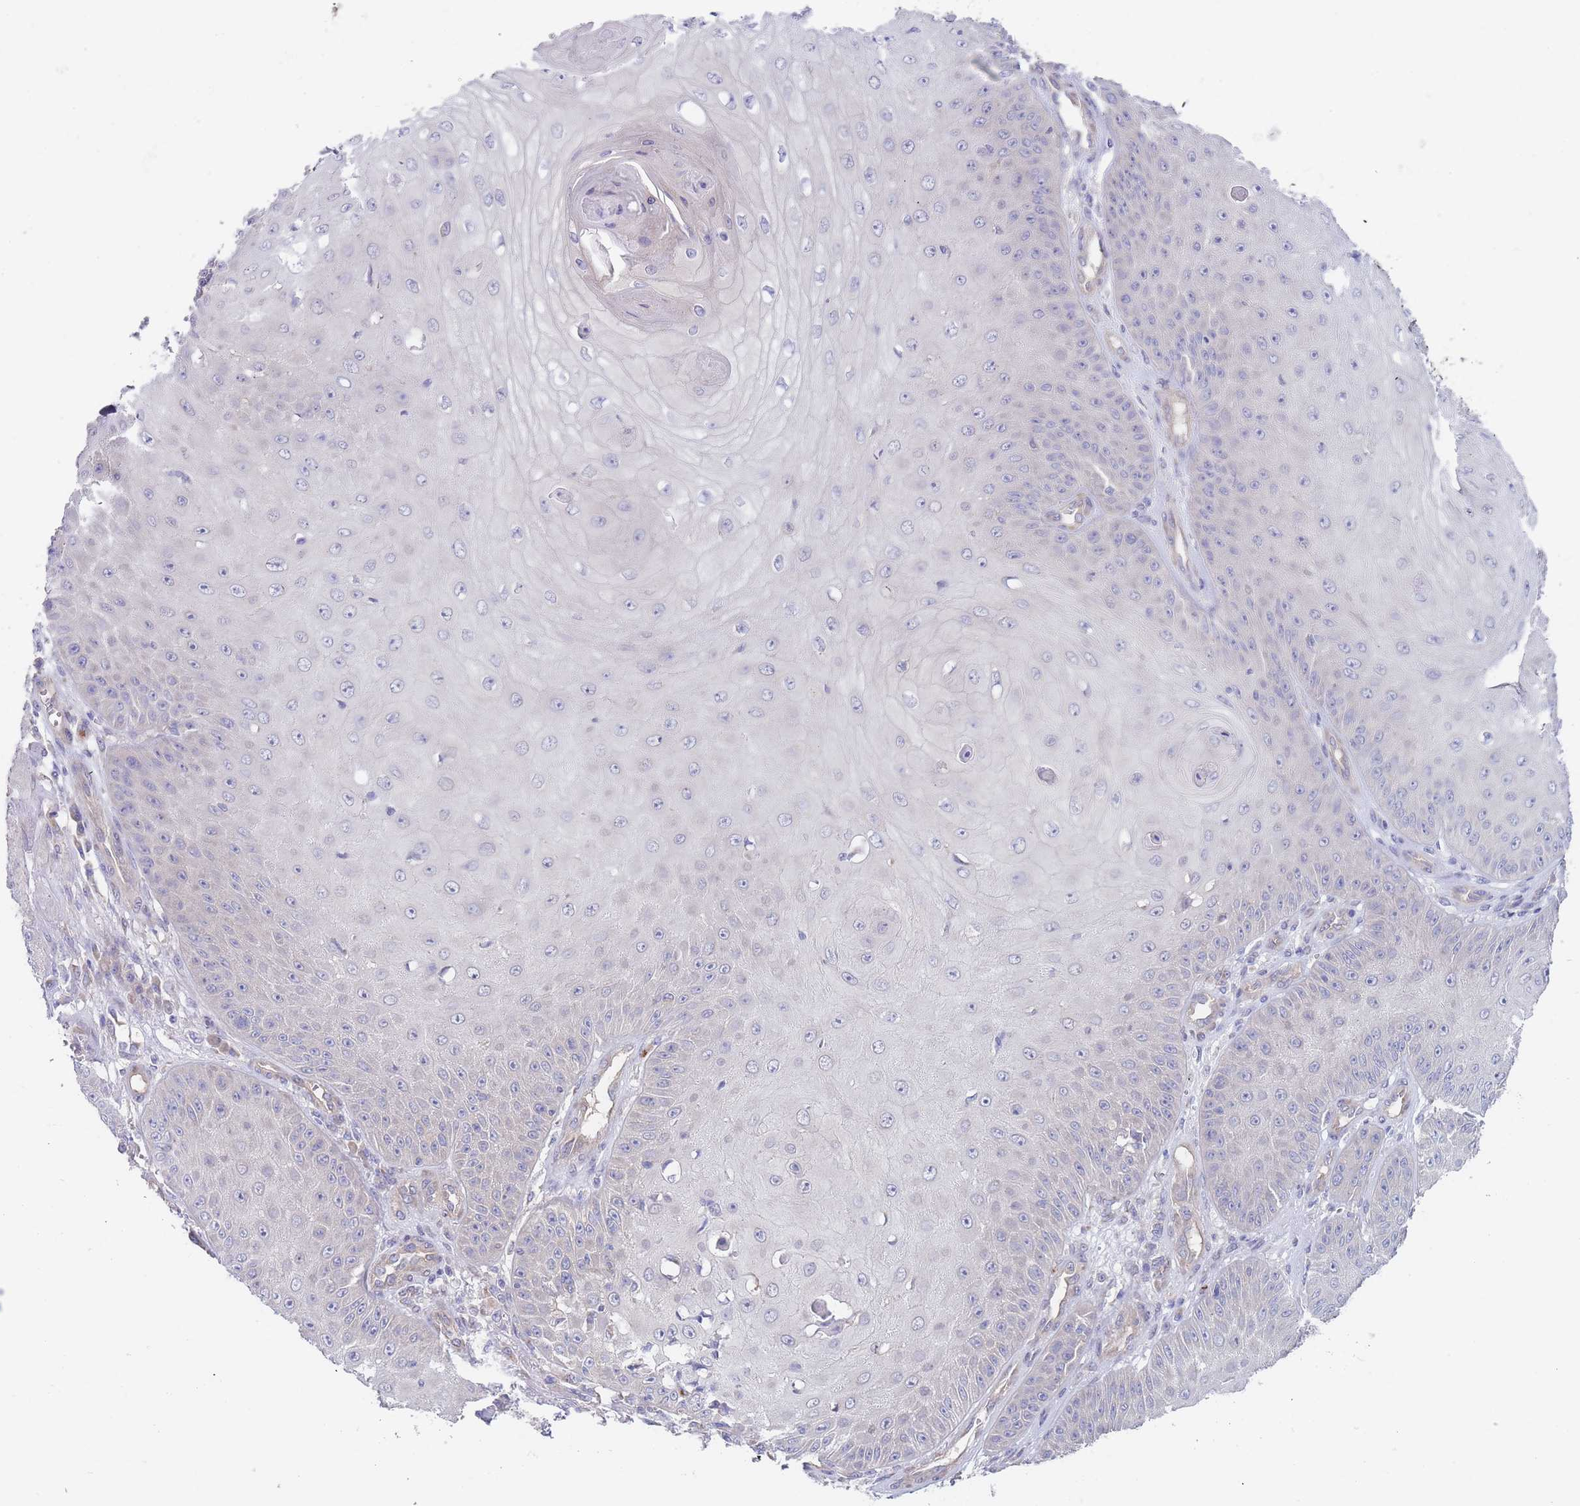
{"staining": {"intensity": "negative", "quantity": "none", "location": "none"}, "tissue": "skin cancer", "cell_type": "Tumor cells", "image_type": "cancer", "snomed": [{"axis": "morphology", "description": "Squamous cell carcinoma, NOS"}, {"axis": "topography", "description": "Skin"}], "caption": "This image is of skin squamous cell carcinoma stained with IHC to label a protein in brown with the nuclei are counter-stained blue. There is no positivity in tumor cells.", "gene": "ZNF281", "patient": {"sex": "male", "age": 70}}